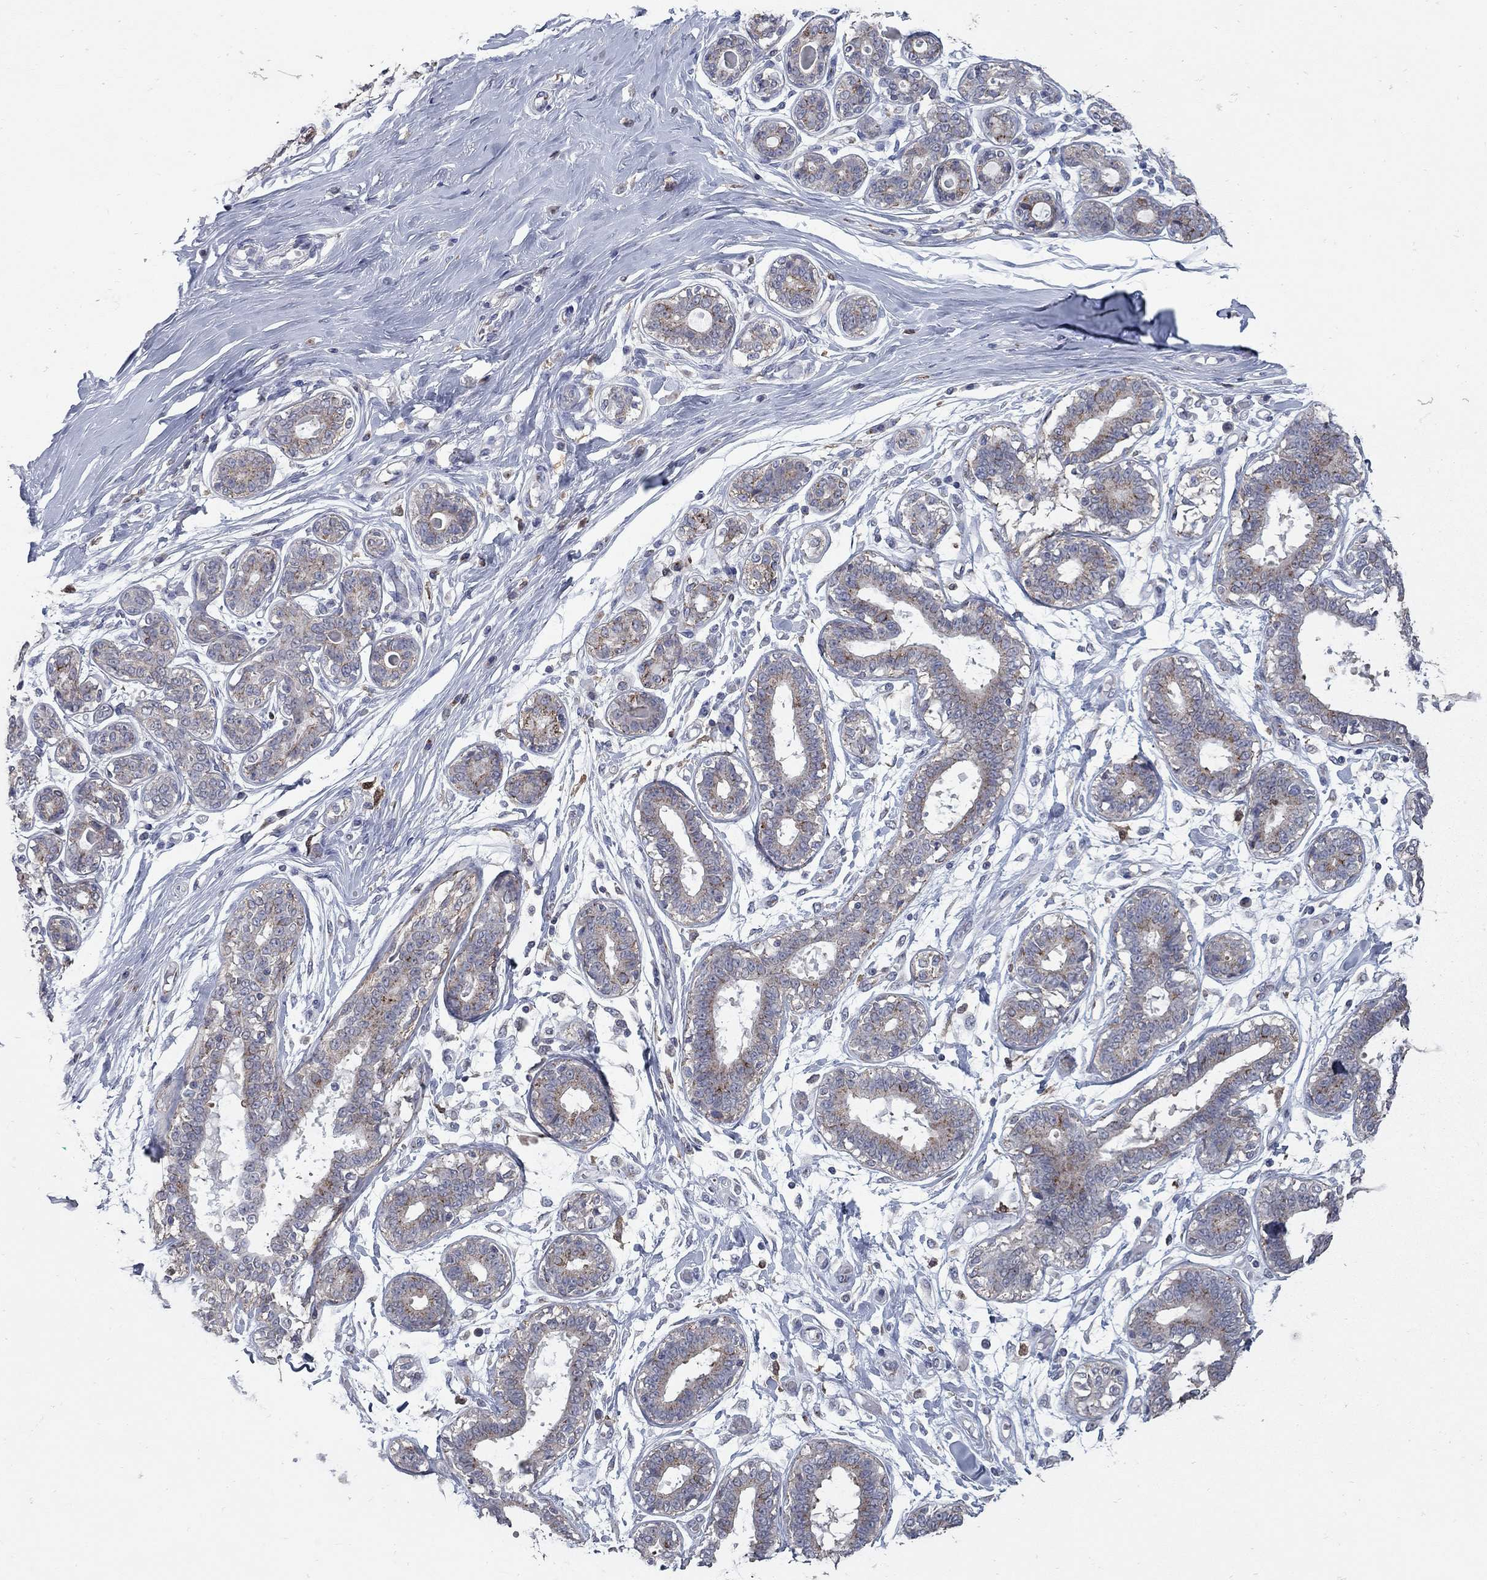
{"staining": {"intensity": "negative", "quantity": "none", "location": "none"}, "tissue": "breast", "cell_type": "Adipocytes", "image_type": "normal", "snomed": [{"axis": "morphology", "description": "Normal tissue, NOS"}, {"axis": "topography", "description": "Skin"}, {"axis": "topography", "description": "Breast"}], "caption": "IHC micrograph of benign human breast stained for a protein (brown), which demonstrates no staining in adipocytes.", "gene": "KIAA0319L", "patient": {"sex": "female", "age": 43}}